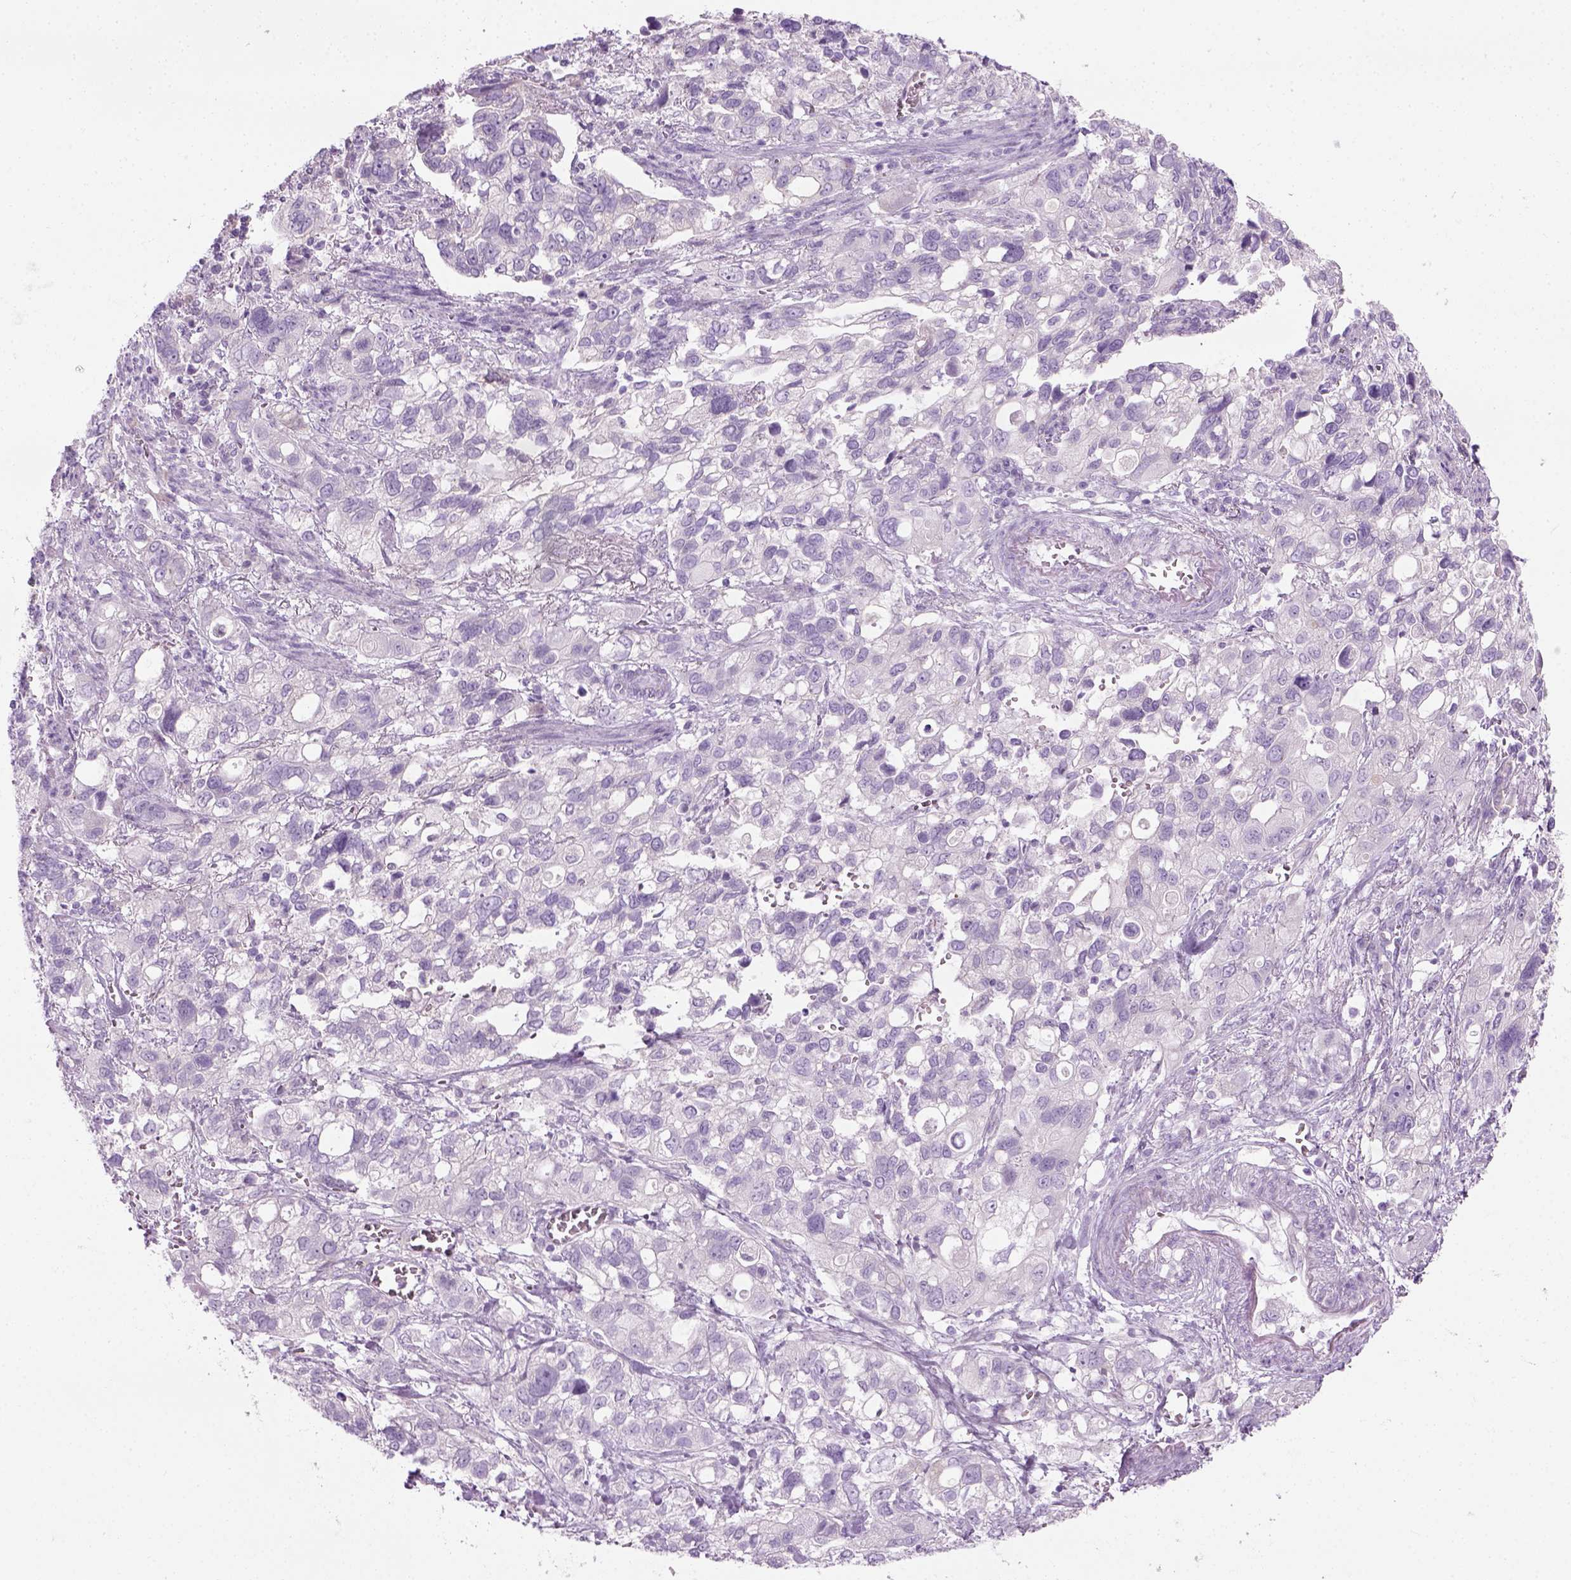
{"staining": {"intensity": "negative", "quantity": "none", "location": "none"}, "tissue": "stomach cancer", "cell_type": "Tumor cells", "image_type": "cancer", "snomed": [{"axis": "morphology", "description": "Adenocarcinoma, NOS"}, {"axis": "topography", "description": "Stomach, upper"}], "caption": "Micrograph shows no protein expression in tumor cells of stomach cancer (adenocarcinoma) tissue.", "gene": "CIBAR2", "patient": {"sex": "female", "age": 81}}